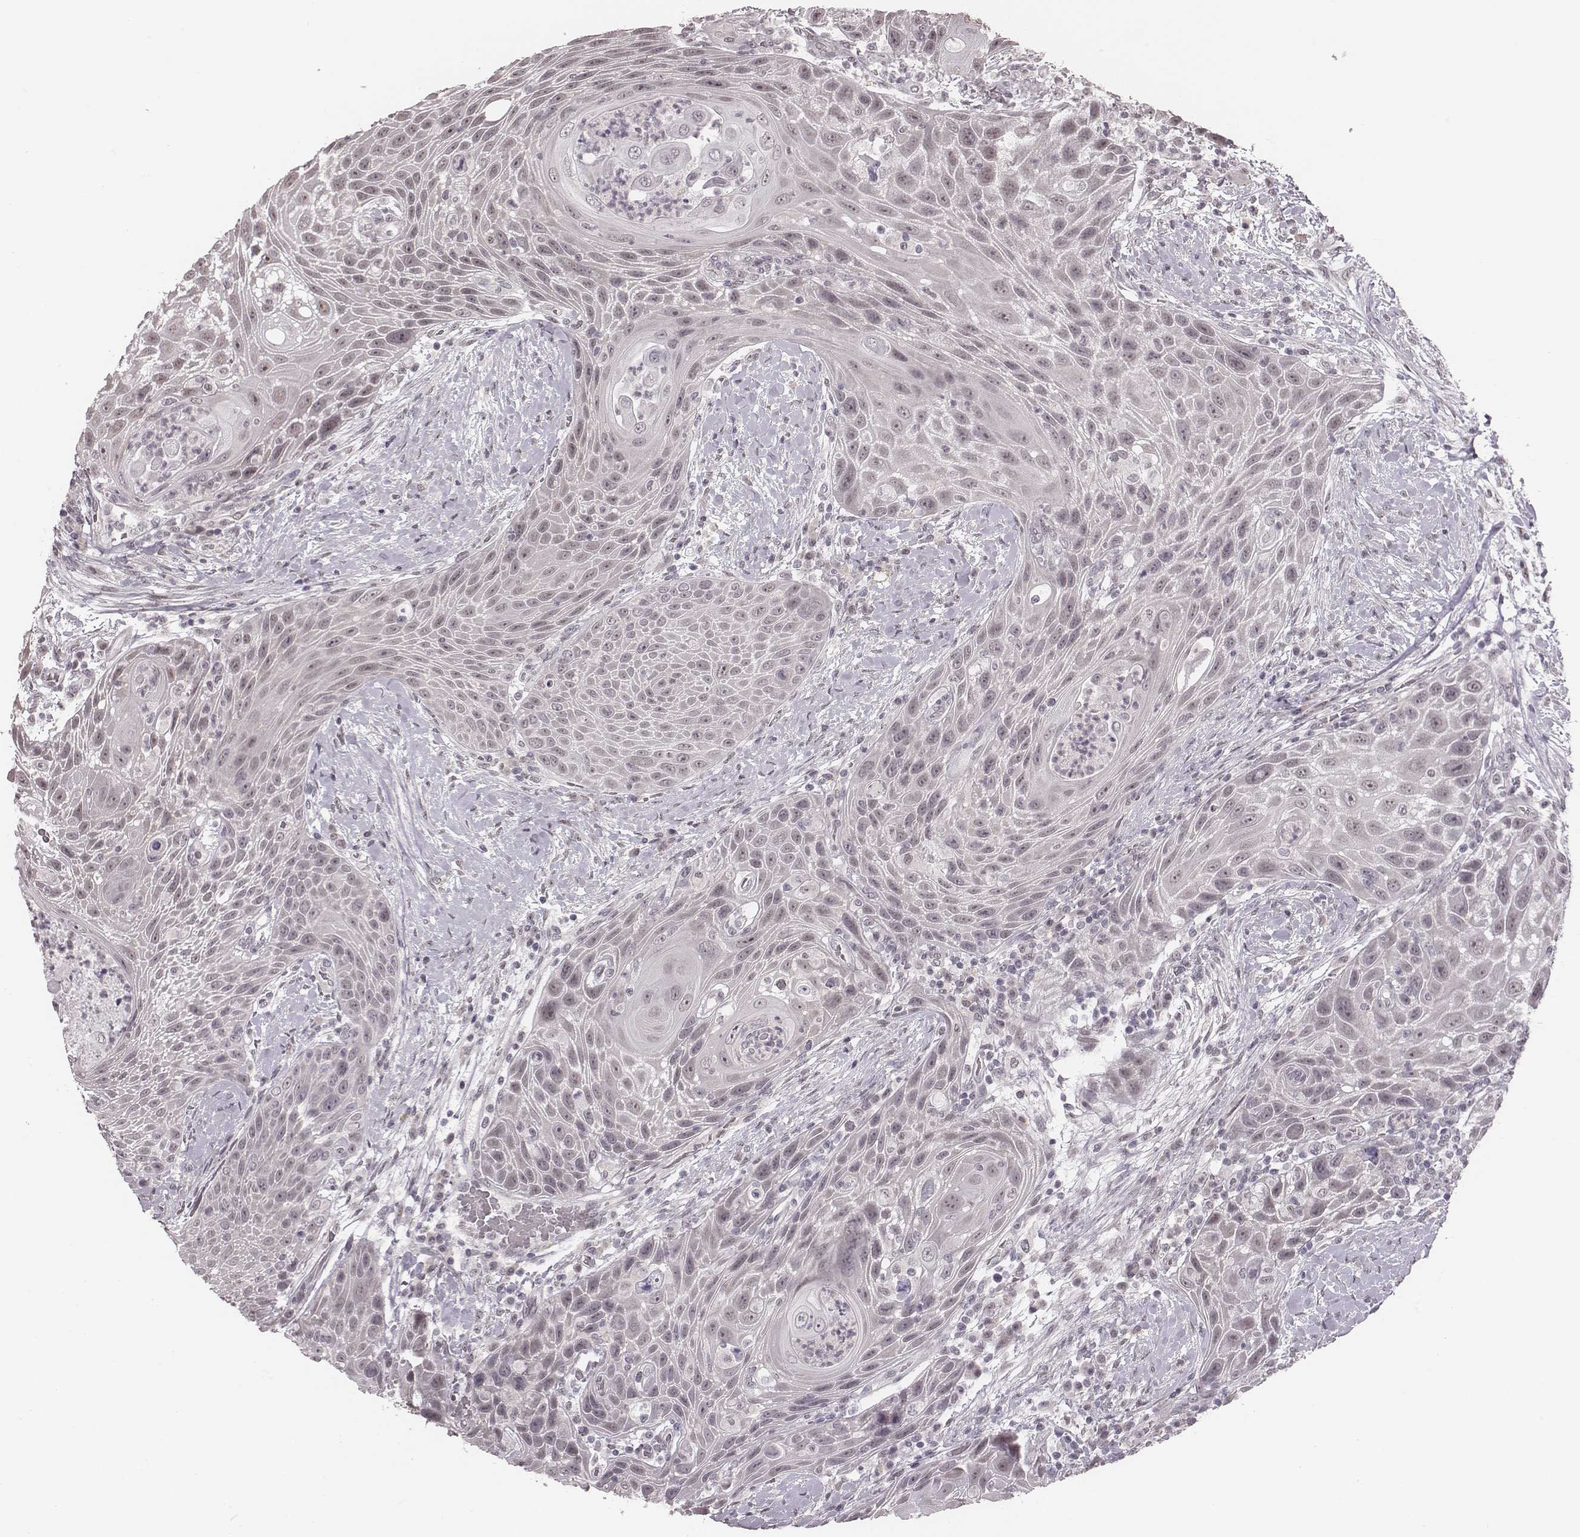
{"staining": {"intensity": "negative", "quantity": "none", "location": "none"}, "tissue": "head and neck cancer", "cell_type": "Tumor cells", "image_type": "cancer", "snomed": [{"axis": "morphology", "description": "Squamous cell carcinoma, NOS"}, {"axis": "topography", "description": "Head-Neck"}], "caption": "A high-resolution micrograph shows immunohistochemistry (IHC) staining of squamous cell carcinoma (head and neck), which demonstrates no significant expression in tumor cells.", "gene": "RPGRIP1", "patient": {"sex": "male", "age": 69}}